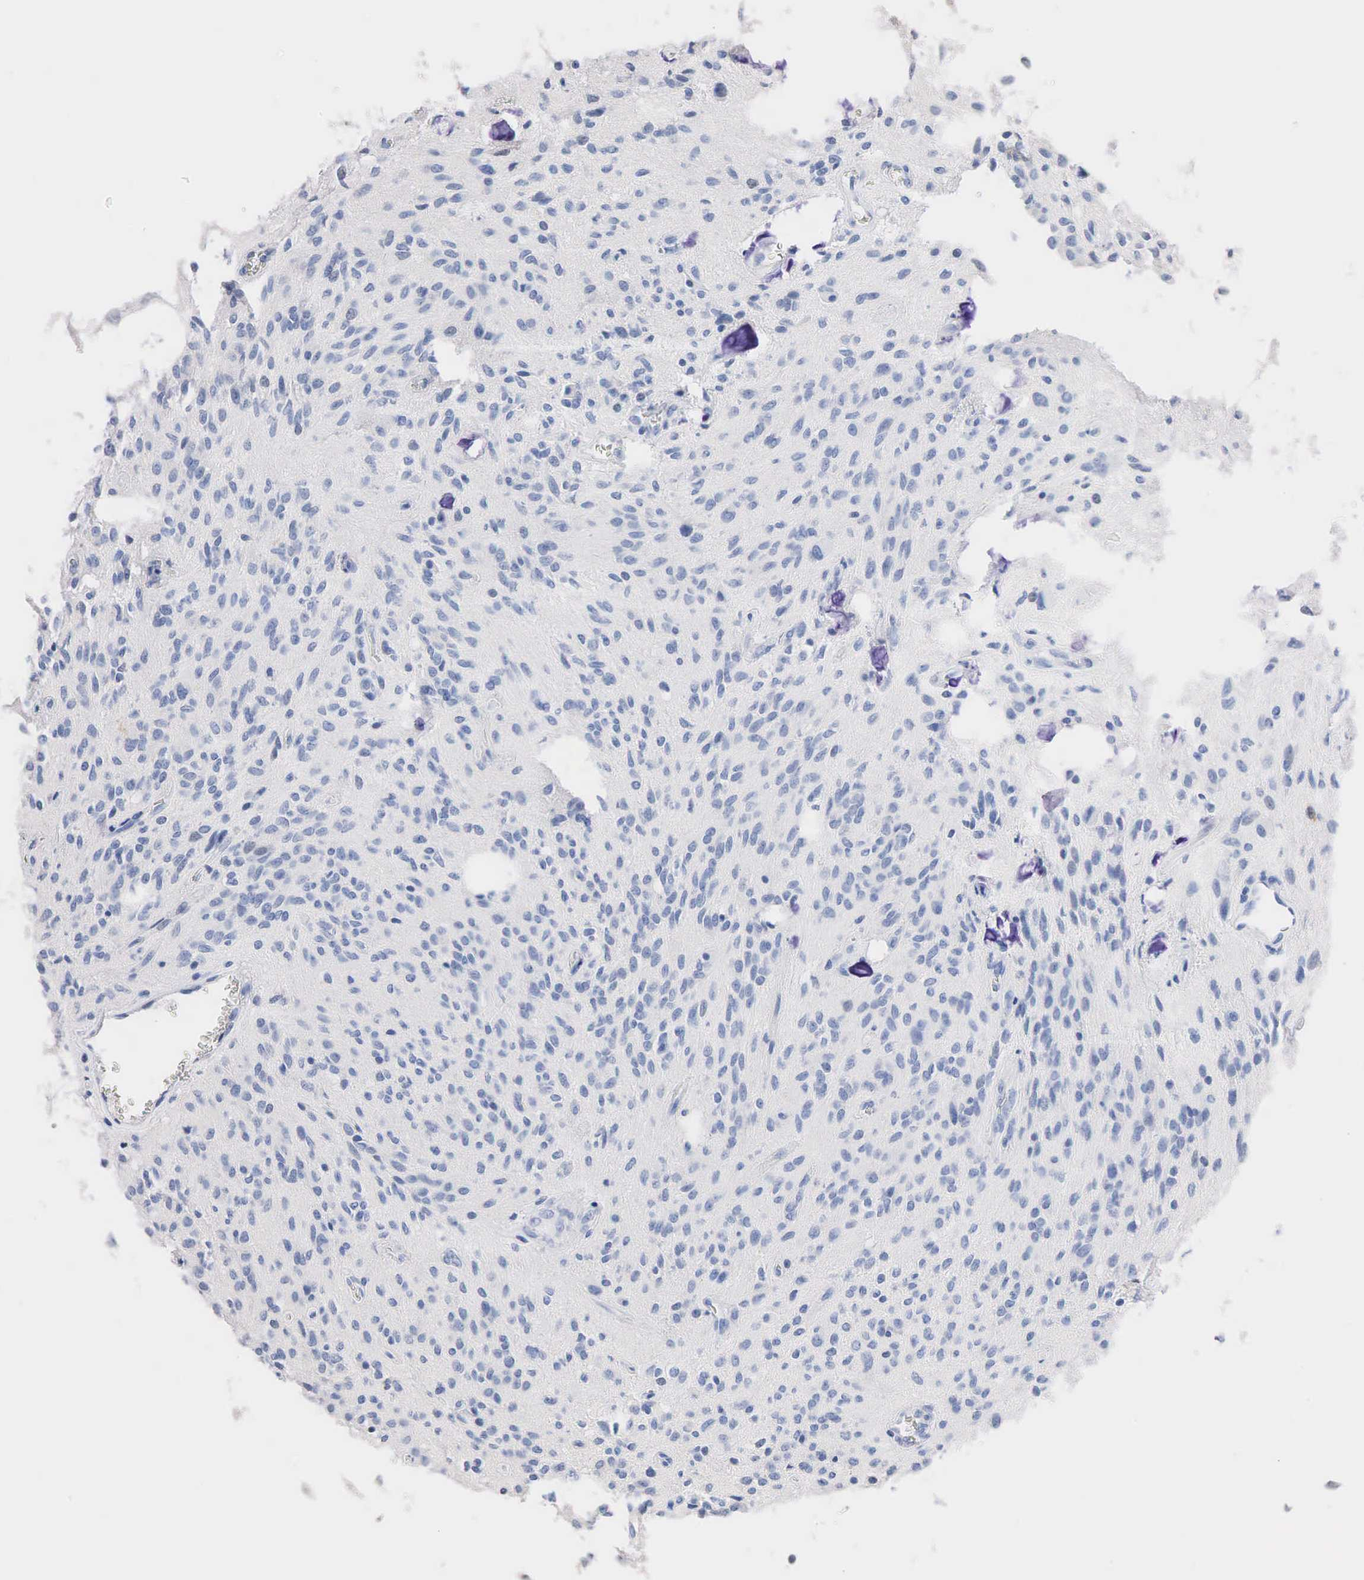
{"staining": {"intensity": "negative", "quantity": "none", "location": "none"}, "tissue": "glioma", "cell_type": "Tumor cells", "image_type": "cancer", "snomed": [{"axis": "morphology", "description": "Glioma, malignant, Low grade"}, {"axis": "topography", "description": "Brain"}], "caption": "Low-grade glioma (malignant) was stained to show a protein in brown. There is no significant positivity in tumor cells.", "gene": "SST", "patient": {"sex": "female", "age": 15}}